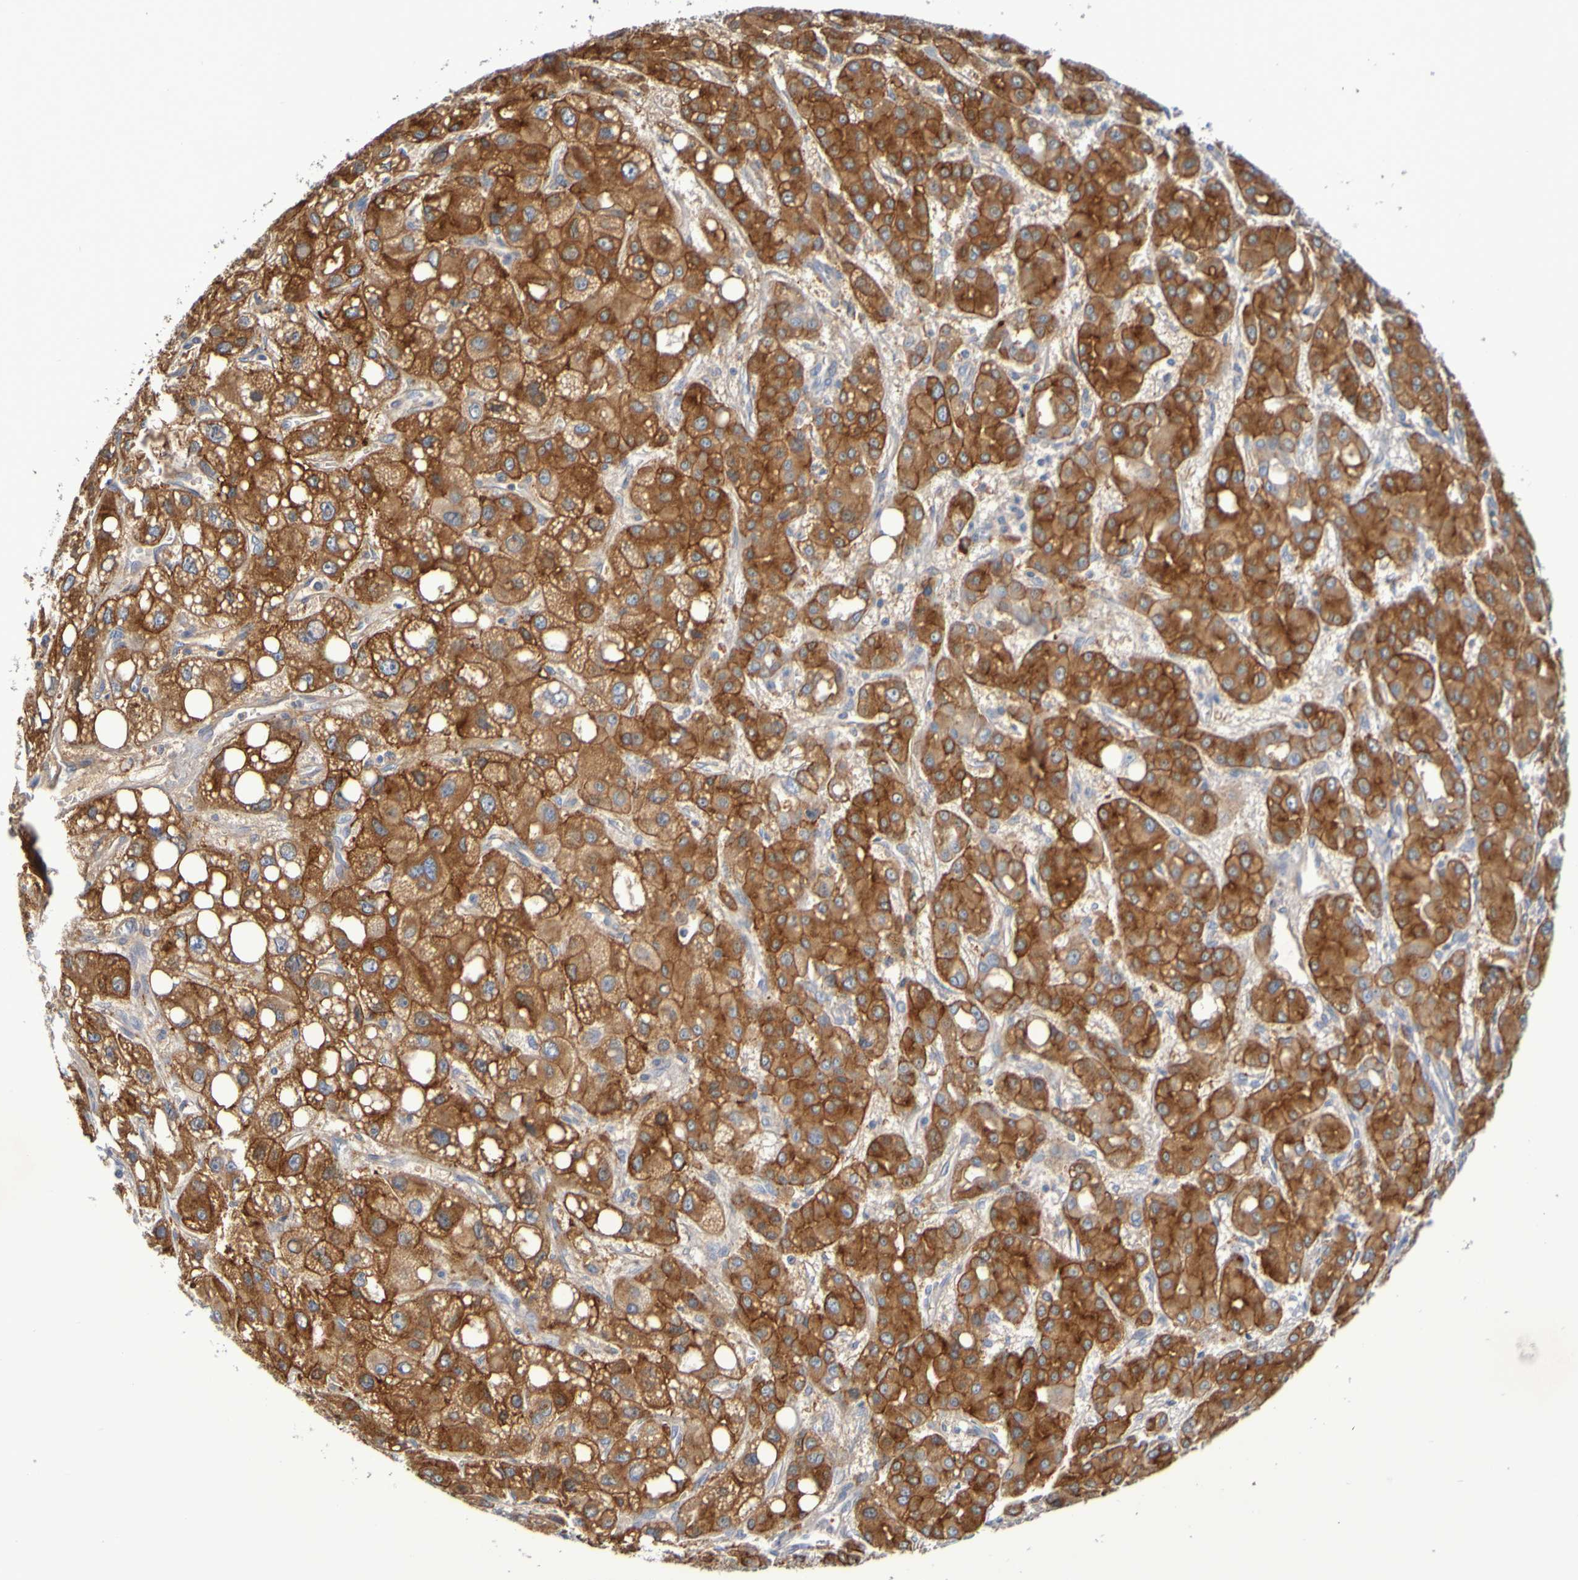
{"staining": {"intensity": "moderate", "quantity": ">75%", "location": "cytoplasmic/membranous"}, "tissue": "liver cancer", "cell_type": "Tumor cells", "image_type": "cancer", "snomed": [{"axis": "morphology", "description": "Carcinoma, Hepatocellular, NOS"}, {"axis": "topography", "description": "Liver"}], "caption": "Human liver cancer (hepatocellular carcinoma) stained for a protein (brown) exhibits moderate cytoplasmic/membranous positive staining in about >75% of tumor cells.", "gene": "GAB3", "patient": {"sex": "male", "age": 55}}